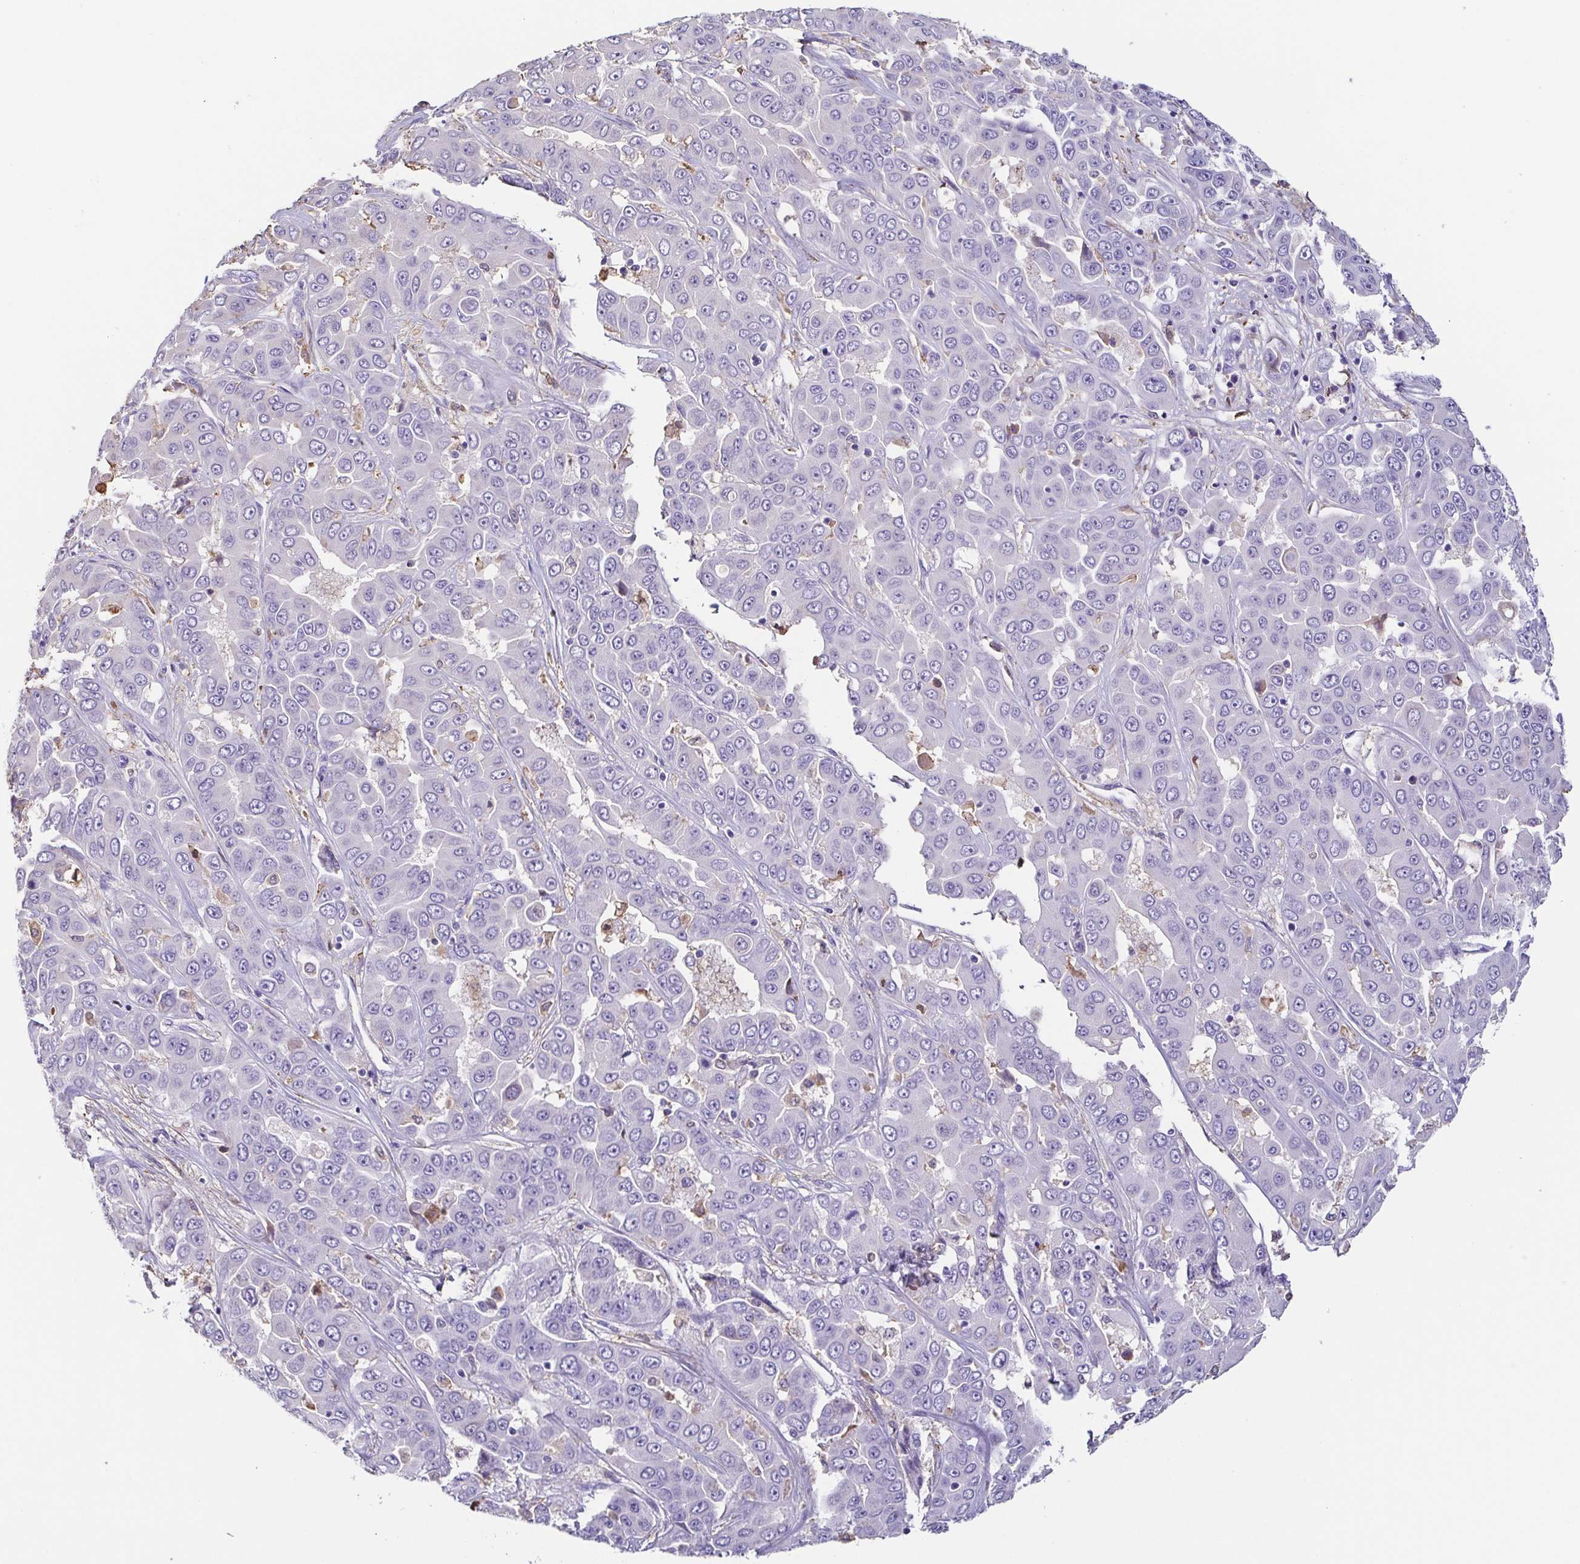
{"staining": {"intensity": "negative", "quantity": "none", "location": "none"}, "tissue": "liver cancer", "cell_type": "Tumor cells", "image_type": "cancer", "snomed": [{"axis": "morphology", "description": "Cholangiocarcinoma"}, {"axis": "topography", "description": "Liver"}], "caption": "Liver cholangiocarcinoma was stained to show a protein in brown. There is no significant expression in tumor cells.", "gene": "ANXA10", "patient": {"sex": "female", "age": 52}}